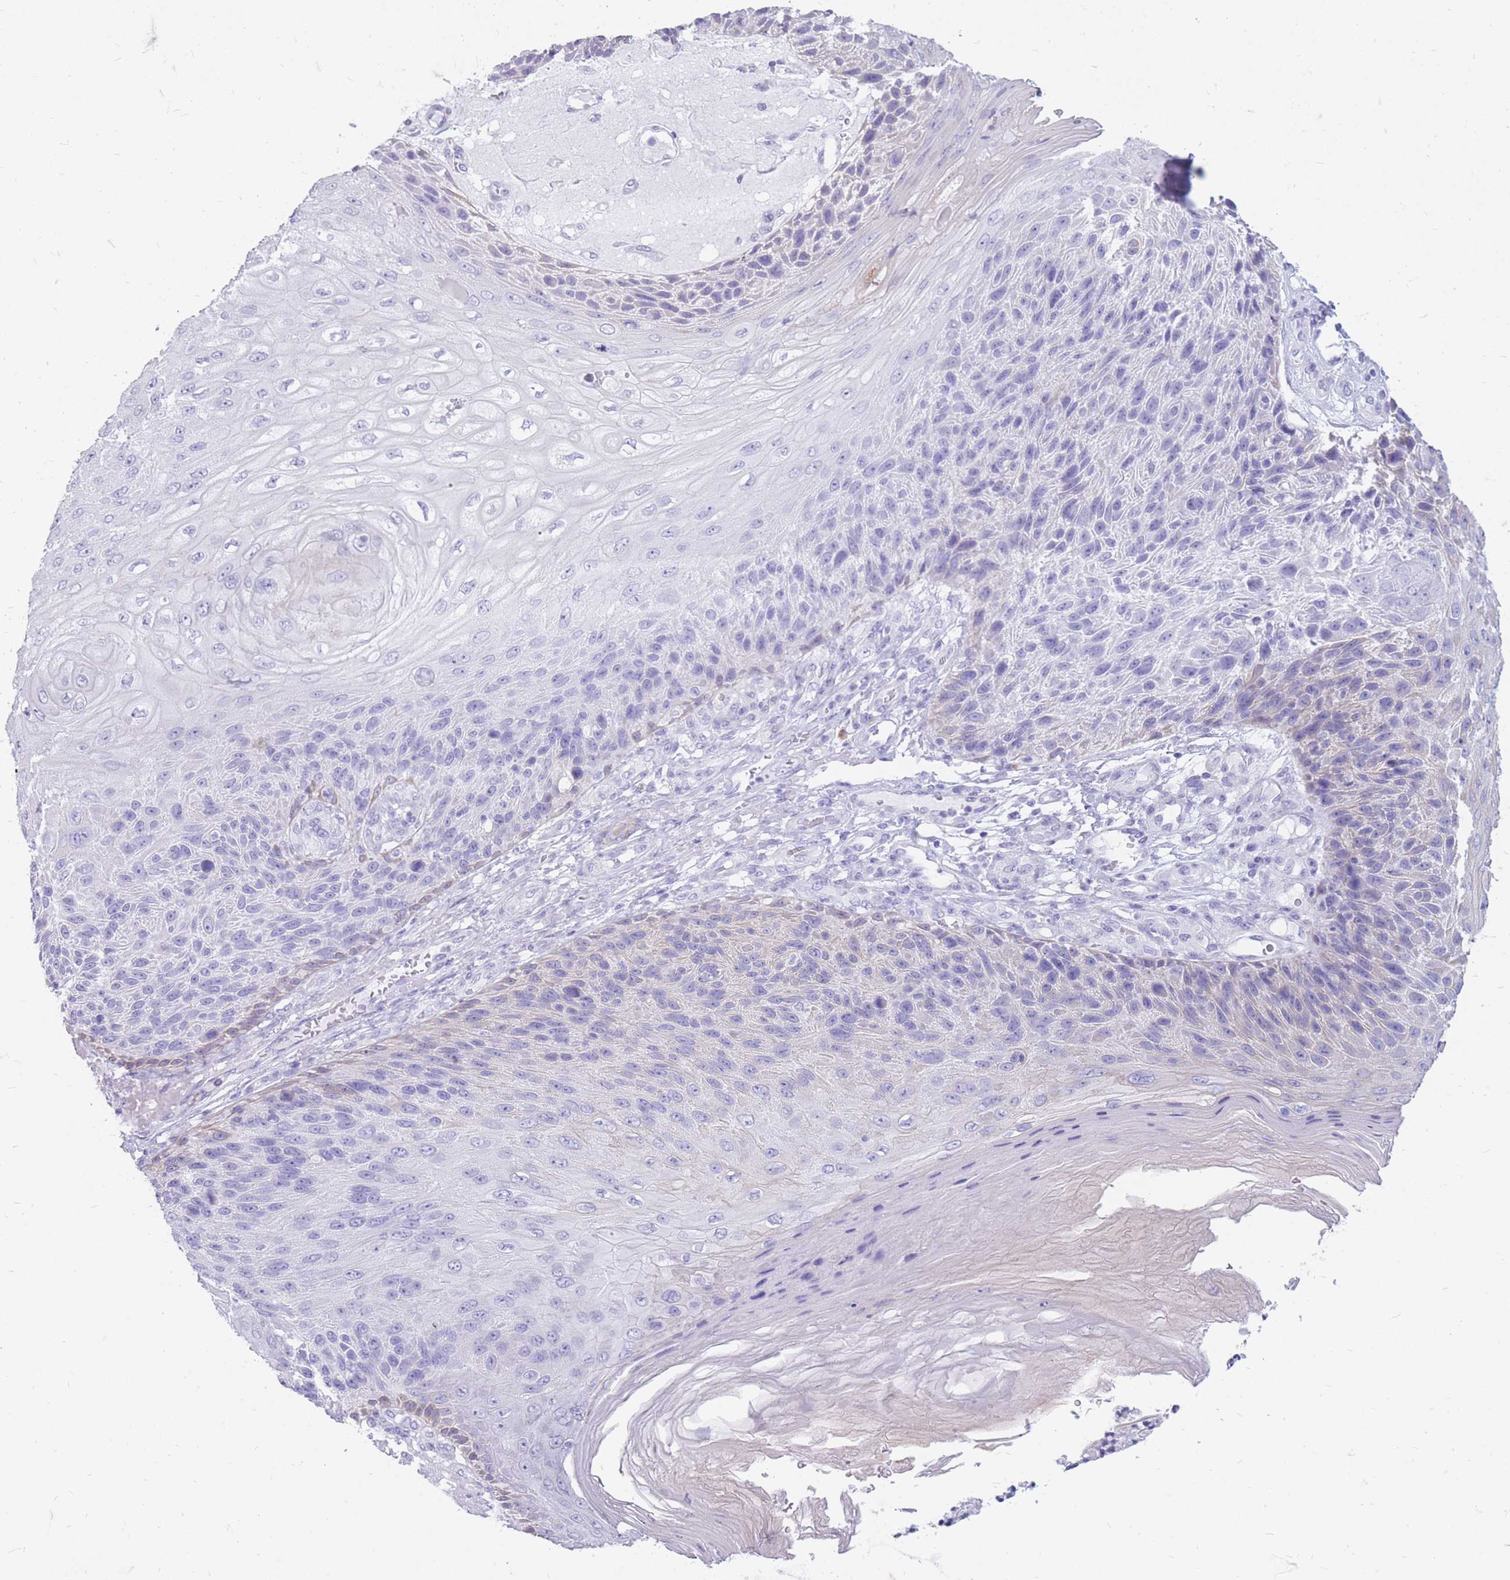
{"staining": {"intensity": "negative", "quantity": "none", "location": "none"}, "tissue": "skin cancer", "cell_type": "Tumor cells", "image_type": "cancer", "snomed": [{"axis": "morphology", "description": "Squamous cell carcinoma, NOS"}, {"axis": "topography", "description": "Skin"}], "caption": "Immunohistochemical staining of human skin squamous cell carcinoma demonstrates no significant positivity in tumor cells.", "gene": "ZFP37", "patient": {"sex": "female", "age": 88}}